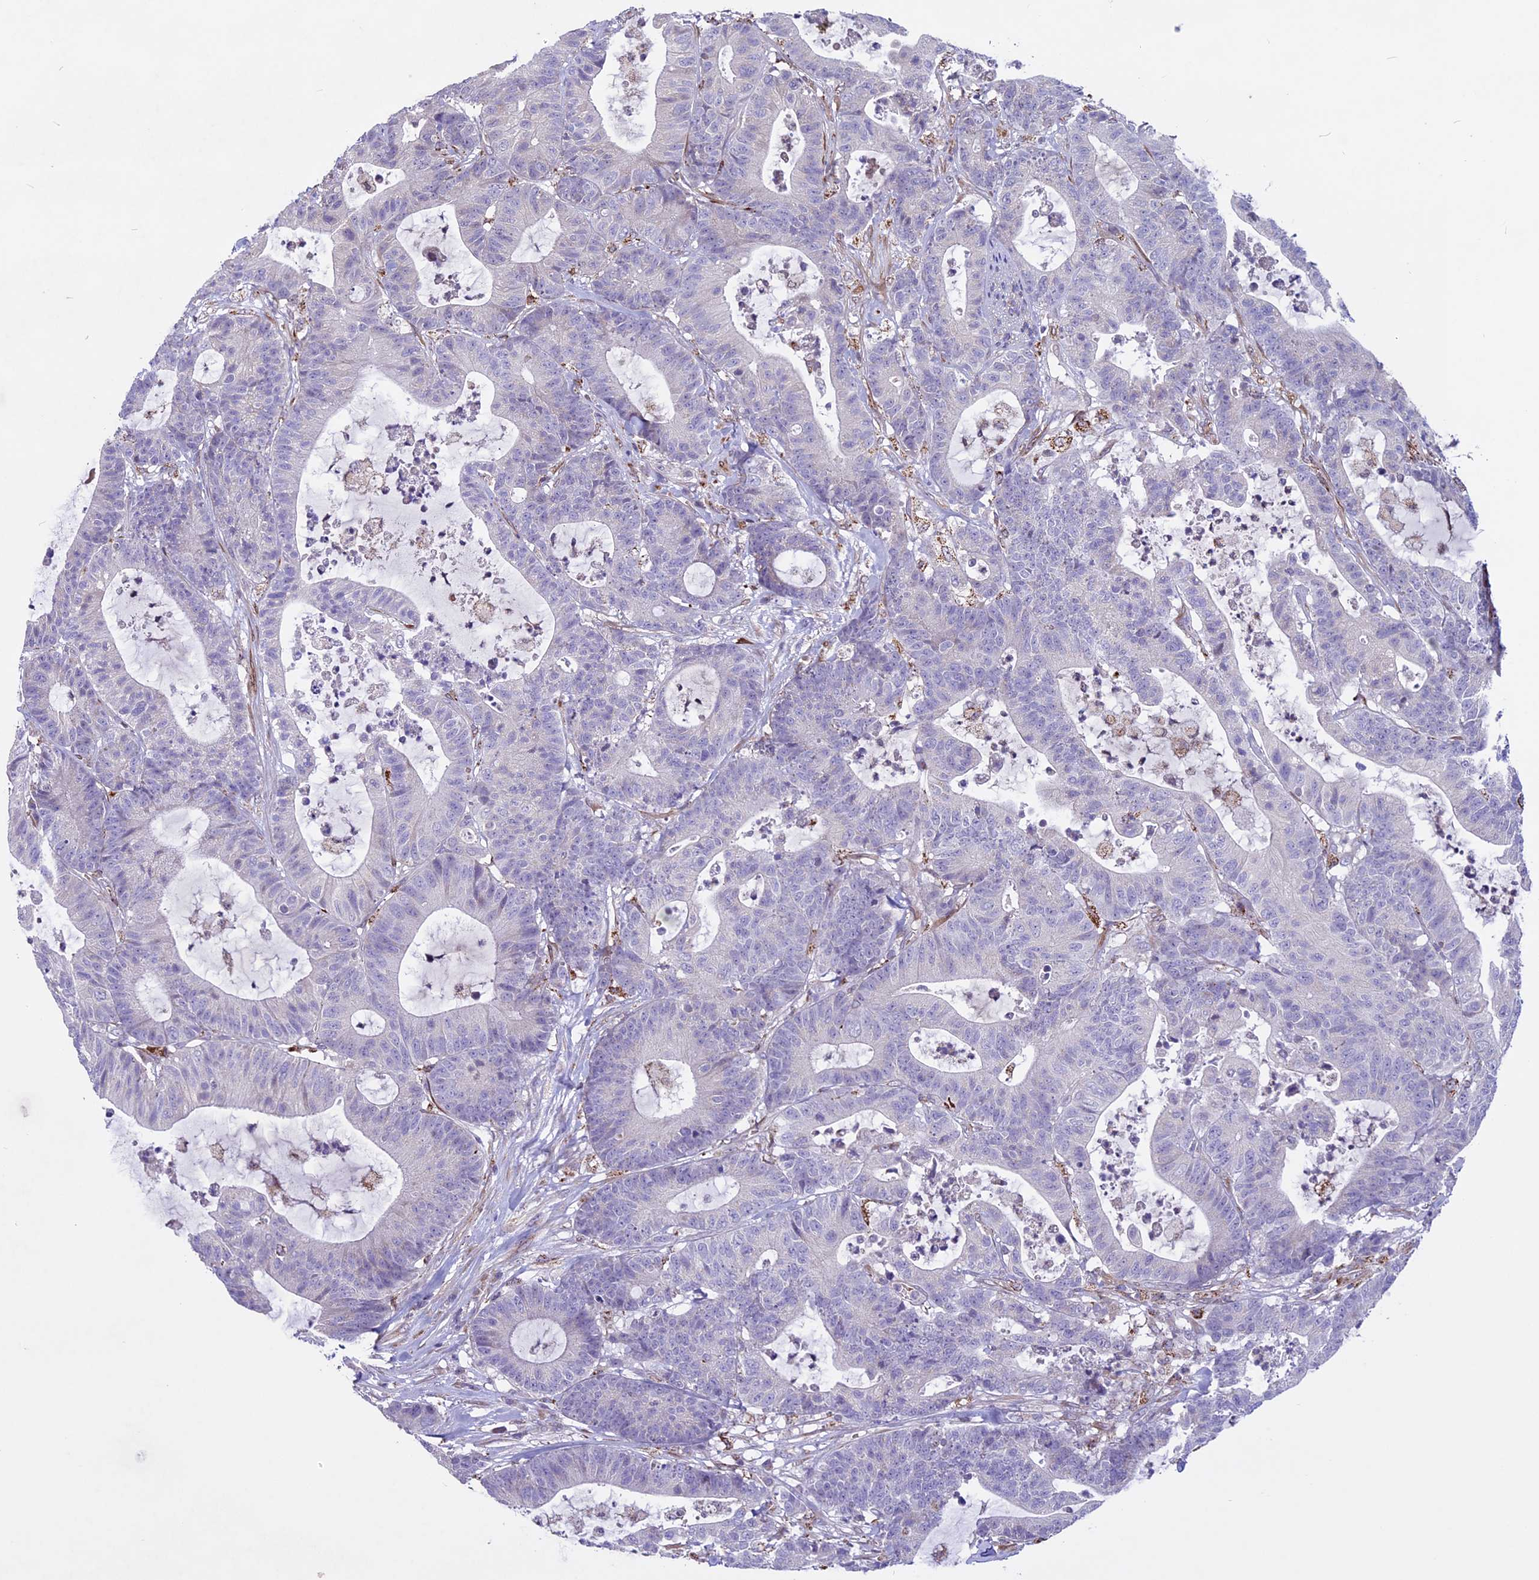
{"staining": {"intensity": "negative", "quantity": "none", "location": "none"}, "tissue": "colorectal cancer", "cell_type": "Tumor cells", "image_type": "cancer", "snomed": [{"axis": "morphology", "description": "Adenocarcinoma, NOS"}, {"axis": "topography", "description": "Colon"}], "caption": "Image shows no protein staining in tumor cells of colorectal cancer tissue.", "gene": "MIEF2", "patient": {"sex": "female", "age": 84}}